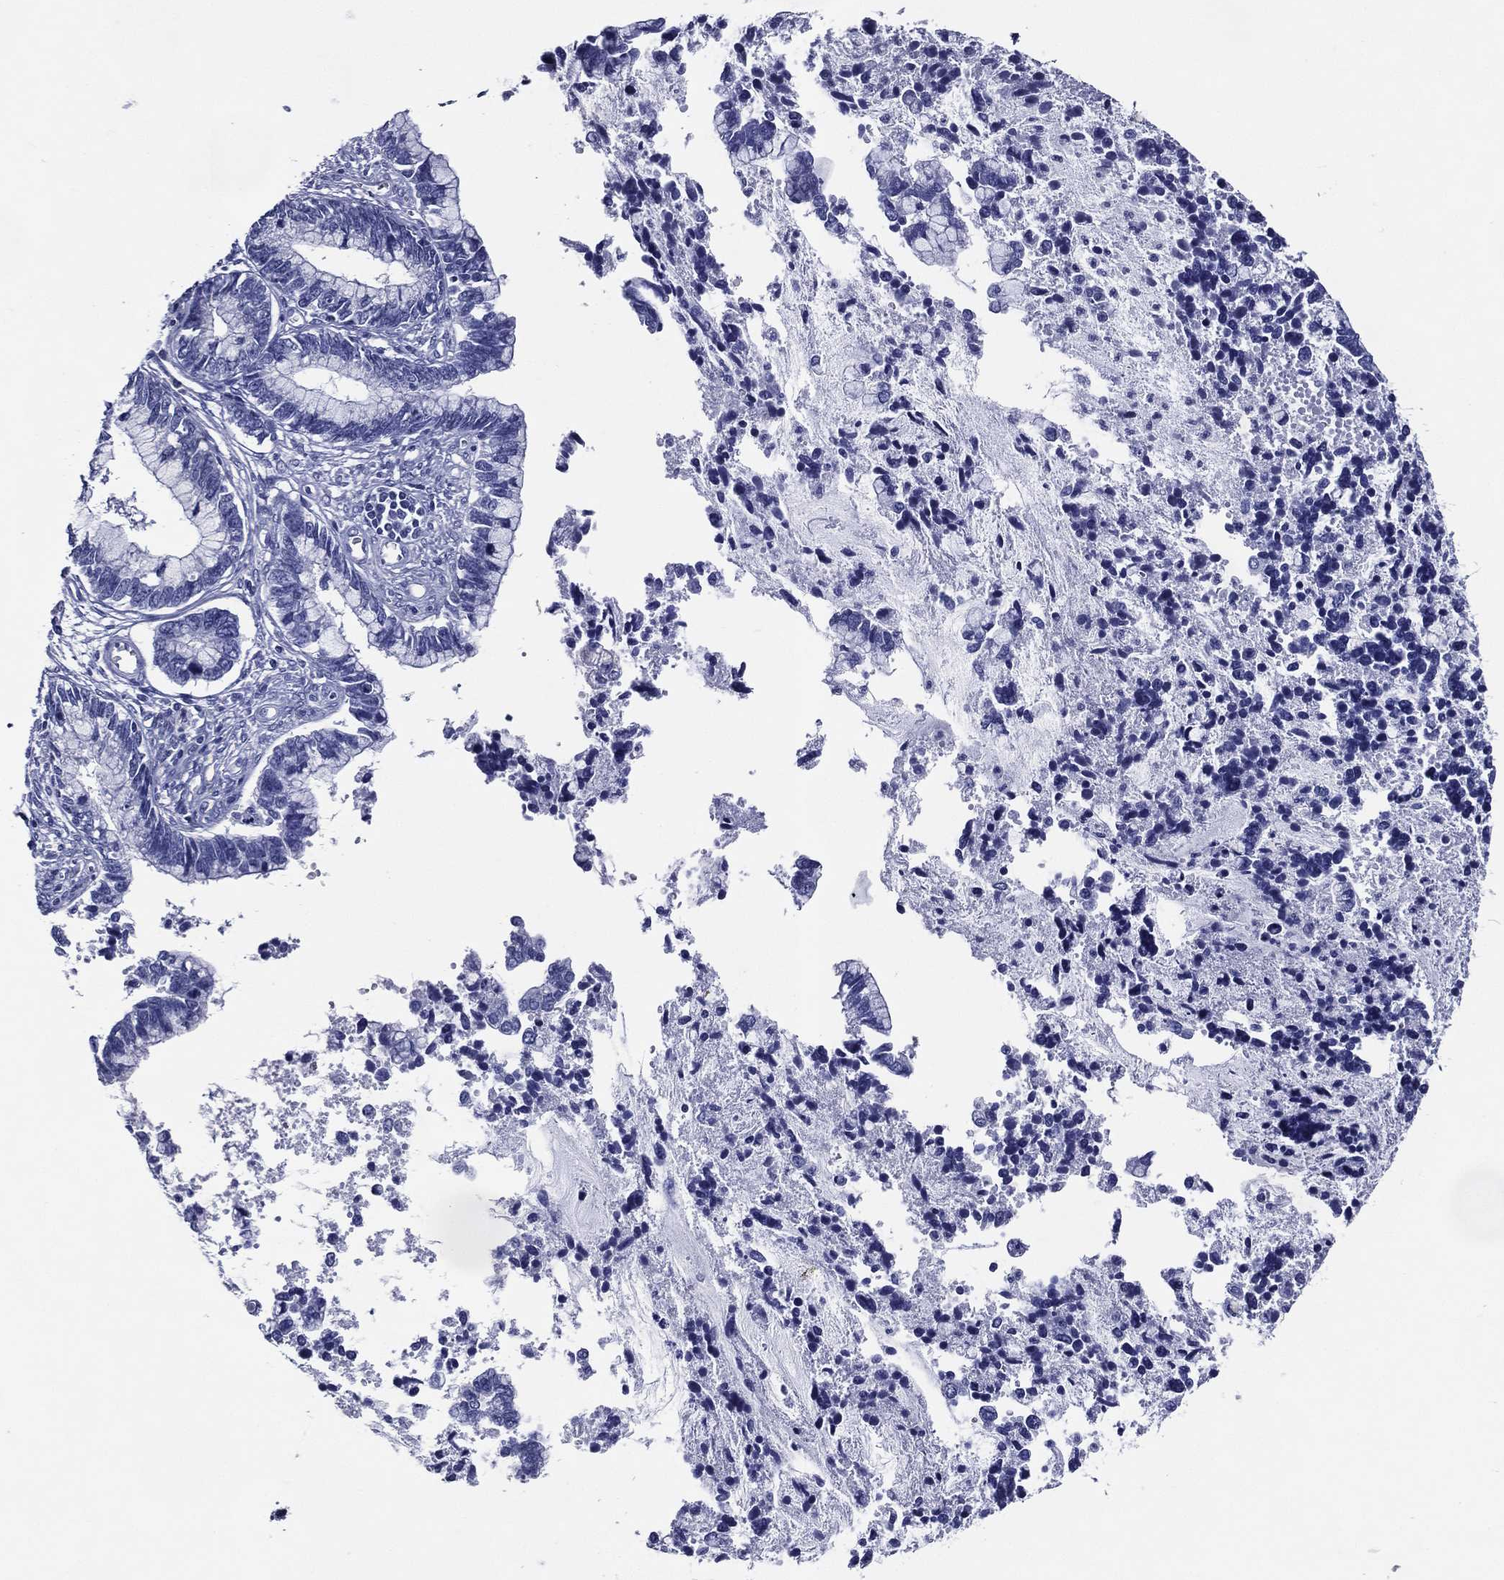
{"staining": {"intensity": "negative", "quantity": "none", "location": "none"}, "tissue": "cervical cancer", "cell_type": "Tumor cells", "image_type": "cancer", "snomed": [{"axis": "morphology", "description": "Adenocarcinoma, NOS"}, {"axis": "topography", "description": "Cervix"}], "caption": "Immunohistochemical staining of human cervical cancer shows no significant positivity in tumor cells. (DAB (3,3'-diaminobenzidine) immunohistochemistry with hematoxylin counter stain).", "gene": "ACE2", "patient": {"sex": "female", "age": 44}}